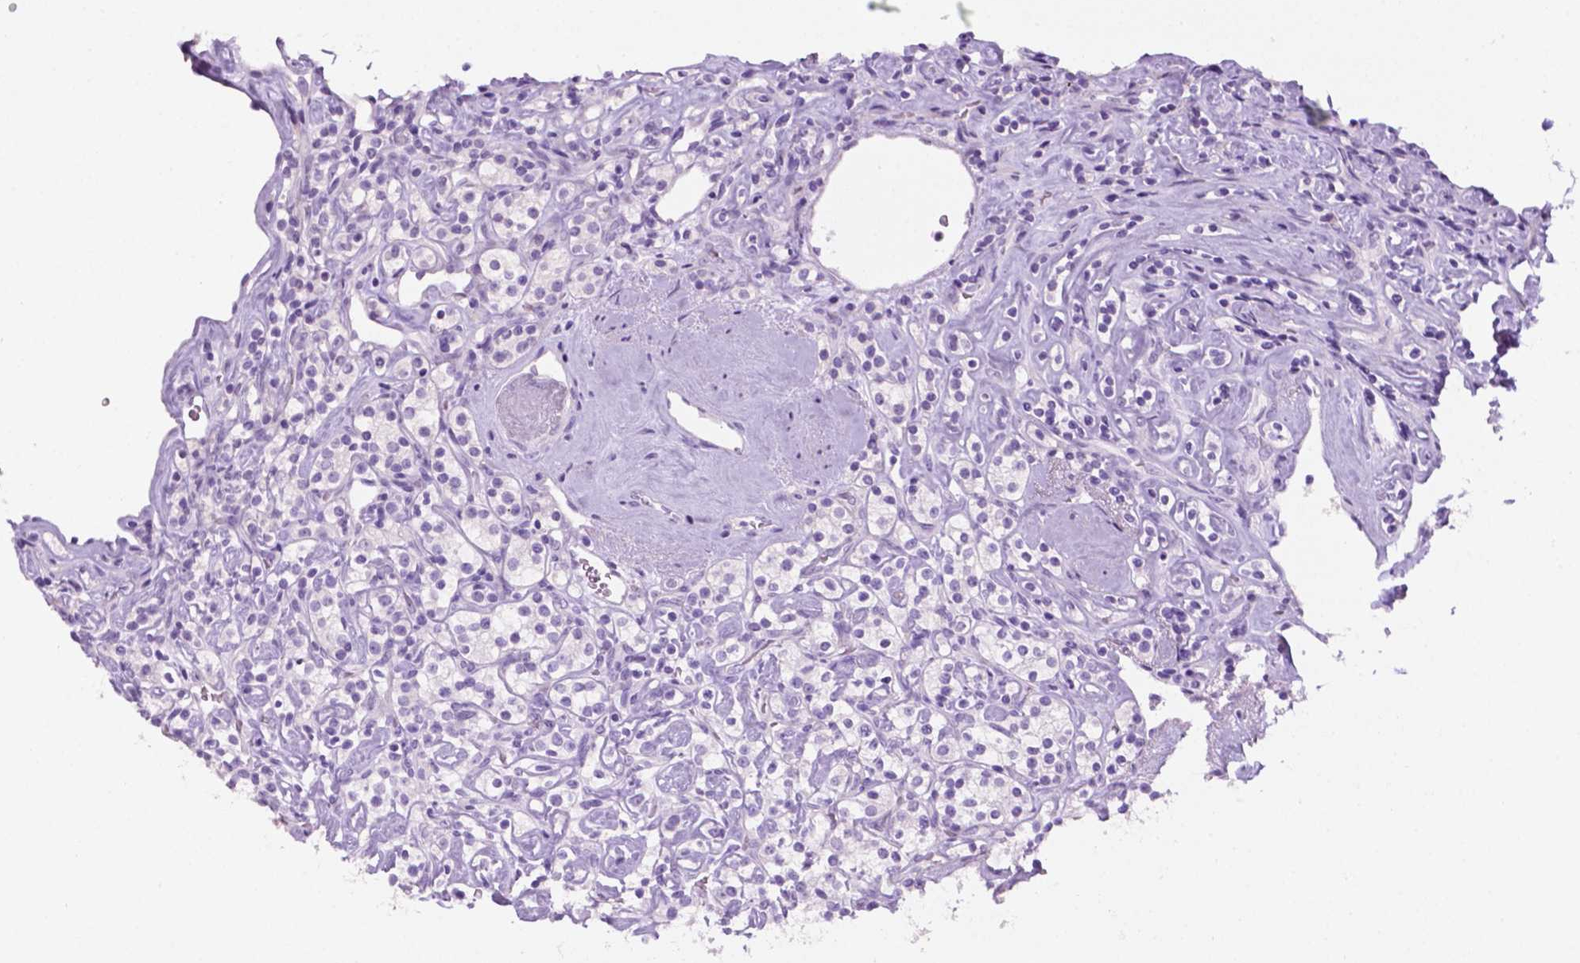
{"staining": {"intensity": "negative", "quantity": "none", "location": "none"}, "tissue": "renal cancer", "cell_type": "Tumor cells", "image_type": "cancer", "snomed": [{"axis": "morphology", "description": "Adenocarcinoma, NOS"}, {"axis": "topography", "description": "Kidney"}], "caption": "DAB immunohistochemical staining of human adenocarcinoma (renal) displays no significant positivity in tumor cells. (DAB IHC visualized using brightfield microscopy, high magnification).", "gene": "PHGR1", "patient": {"sex": "male", "age": 77}}